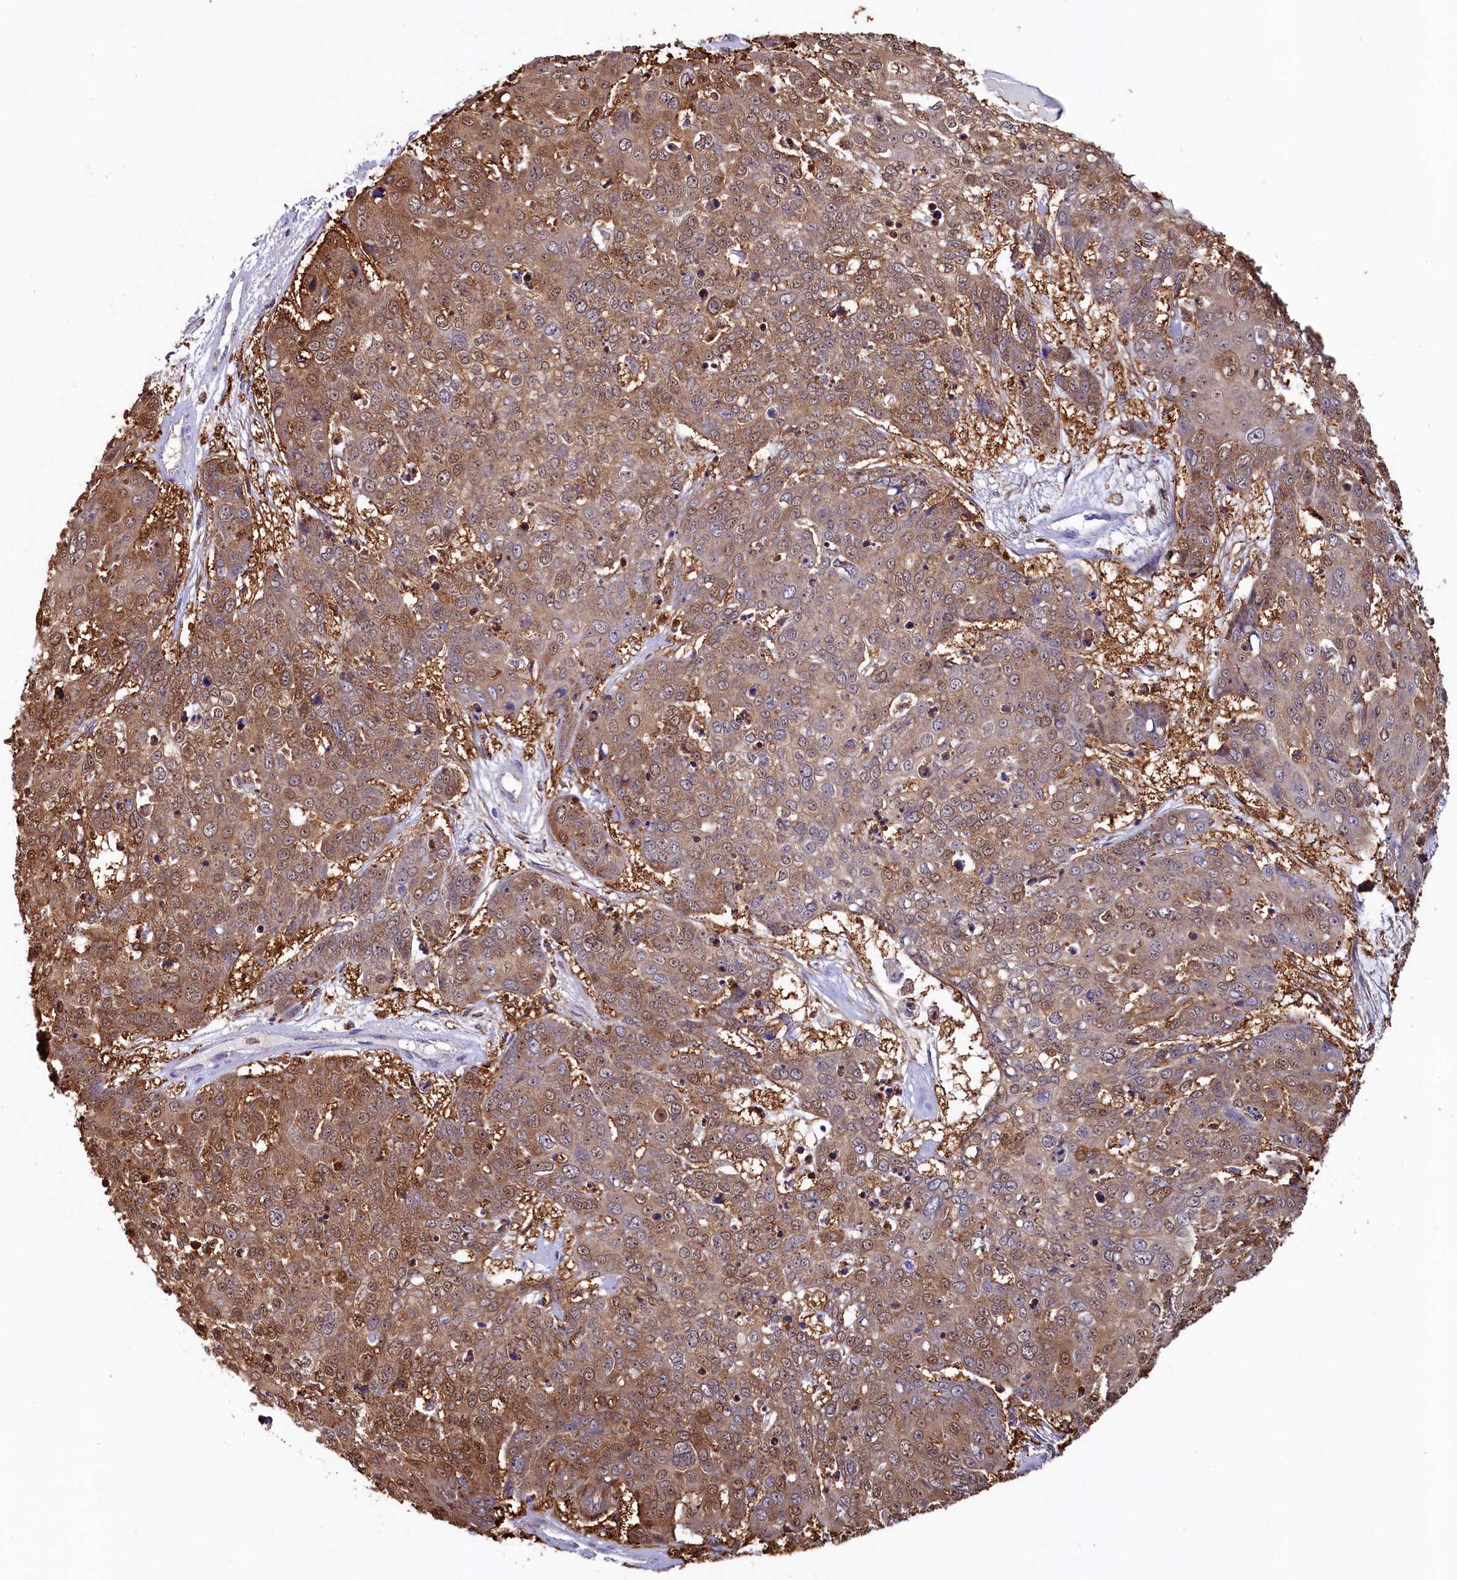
{"staining": {"intensity": "moderate", "quantity": ">75%", "location": "cytoplasmic/membranous"}, "tissue": "skin cancer", "cell_type": "Tumor cells", "image_type": "cancer", "snomed": [{"axis": "morphology", "description": "Squamous cell carcinoma, NOS"}, {"axis": "topography", "description": "Skin"}], "caption": "The photomicrograph demonstrates immunohistochemical staining of skin squamous cell carcinoma. There is moderate cytoplasmic/membranous positivity is present in about >75% of tumor cells.", "gene": "ASTE1", "patient": {"sex": "male", "age": 71}}